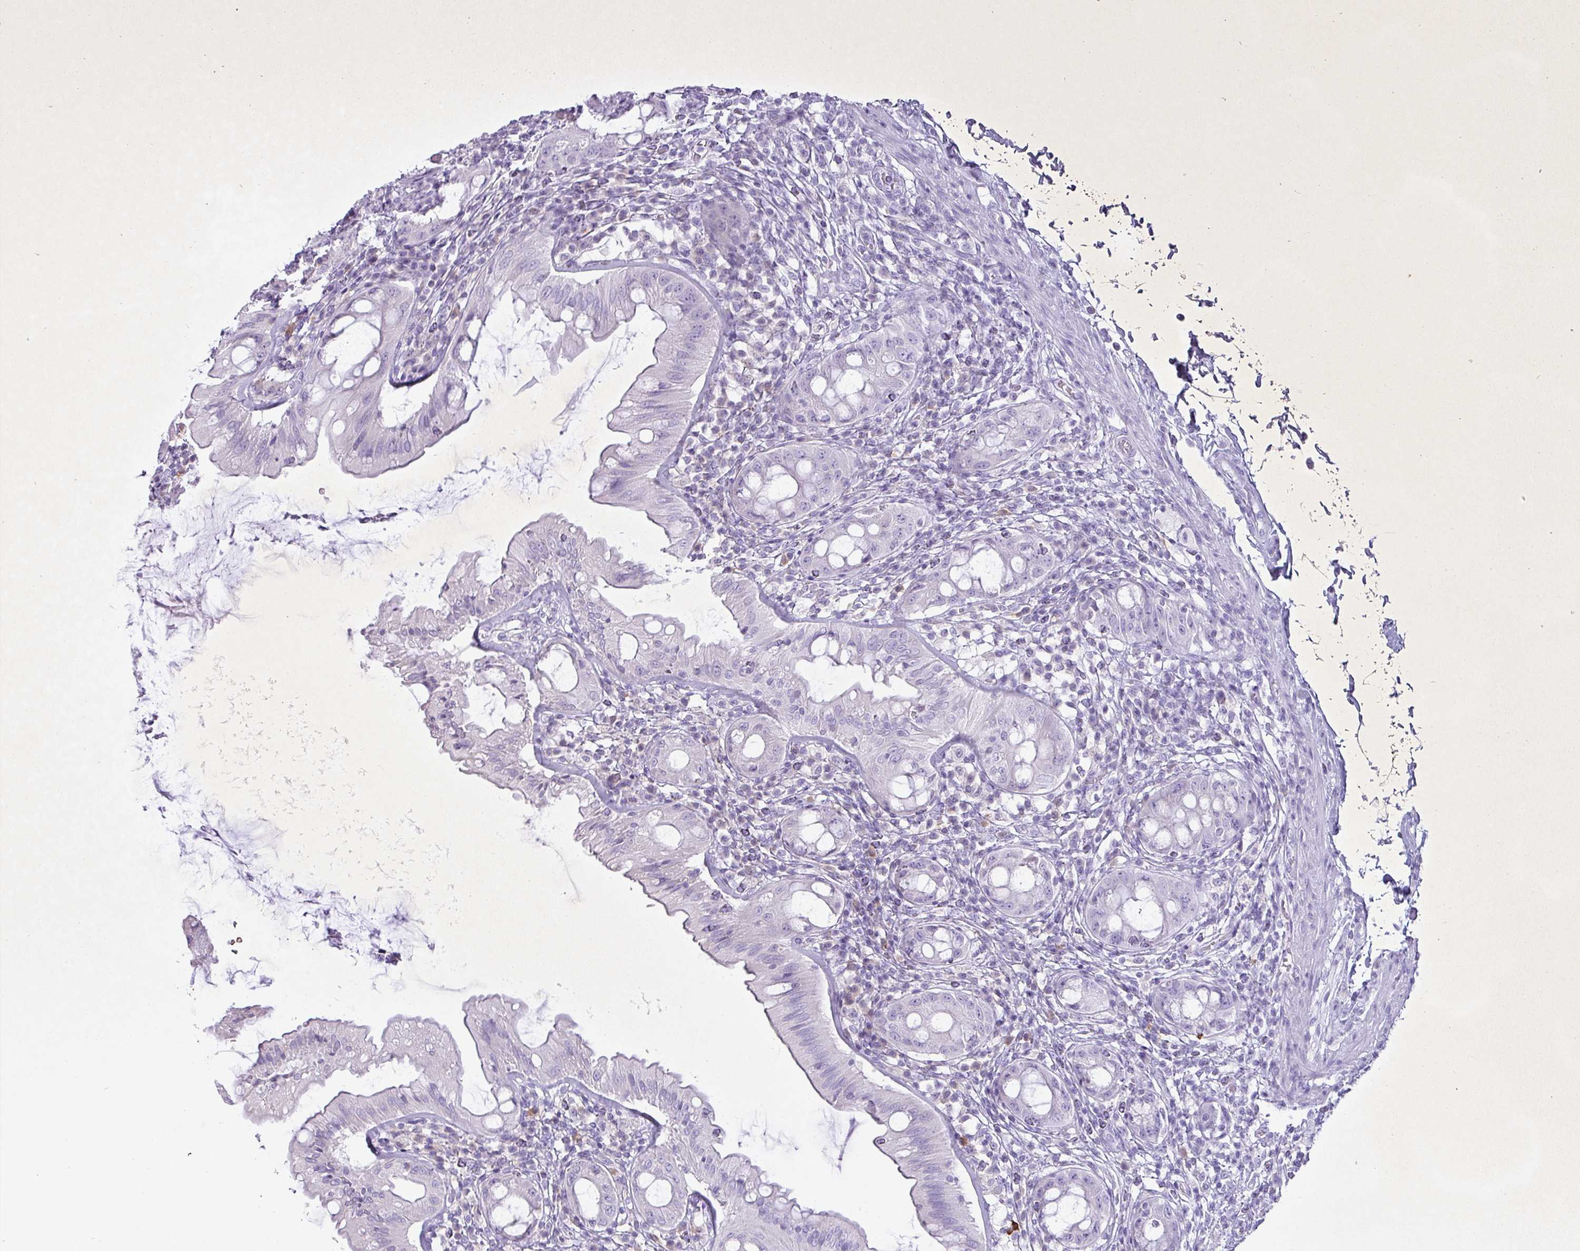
{"staining": {"intensity": "negative", "quantity": "none", "location": "none"}, "tissue": "rectum", "cell_type": "Glandular cells", "image_type": "normal", "snomed": [{"axis": "morphology", "description": "Normal tissue, NOS"}, {"axis": "topography", "description": "Rectum"}], "caption": "Glandular cells are negative for brown protein staining in unremarkable rectum. (DAB IHC, high magnification).", "gene": "PGA3", "patient": {"sex": "female", "age": 57}}